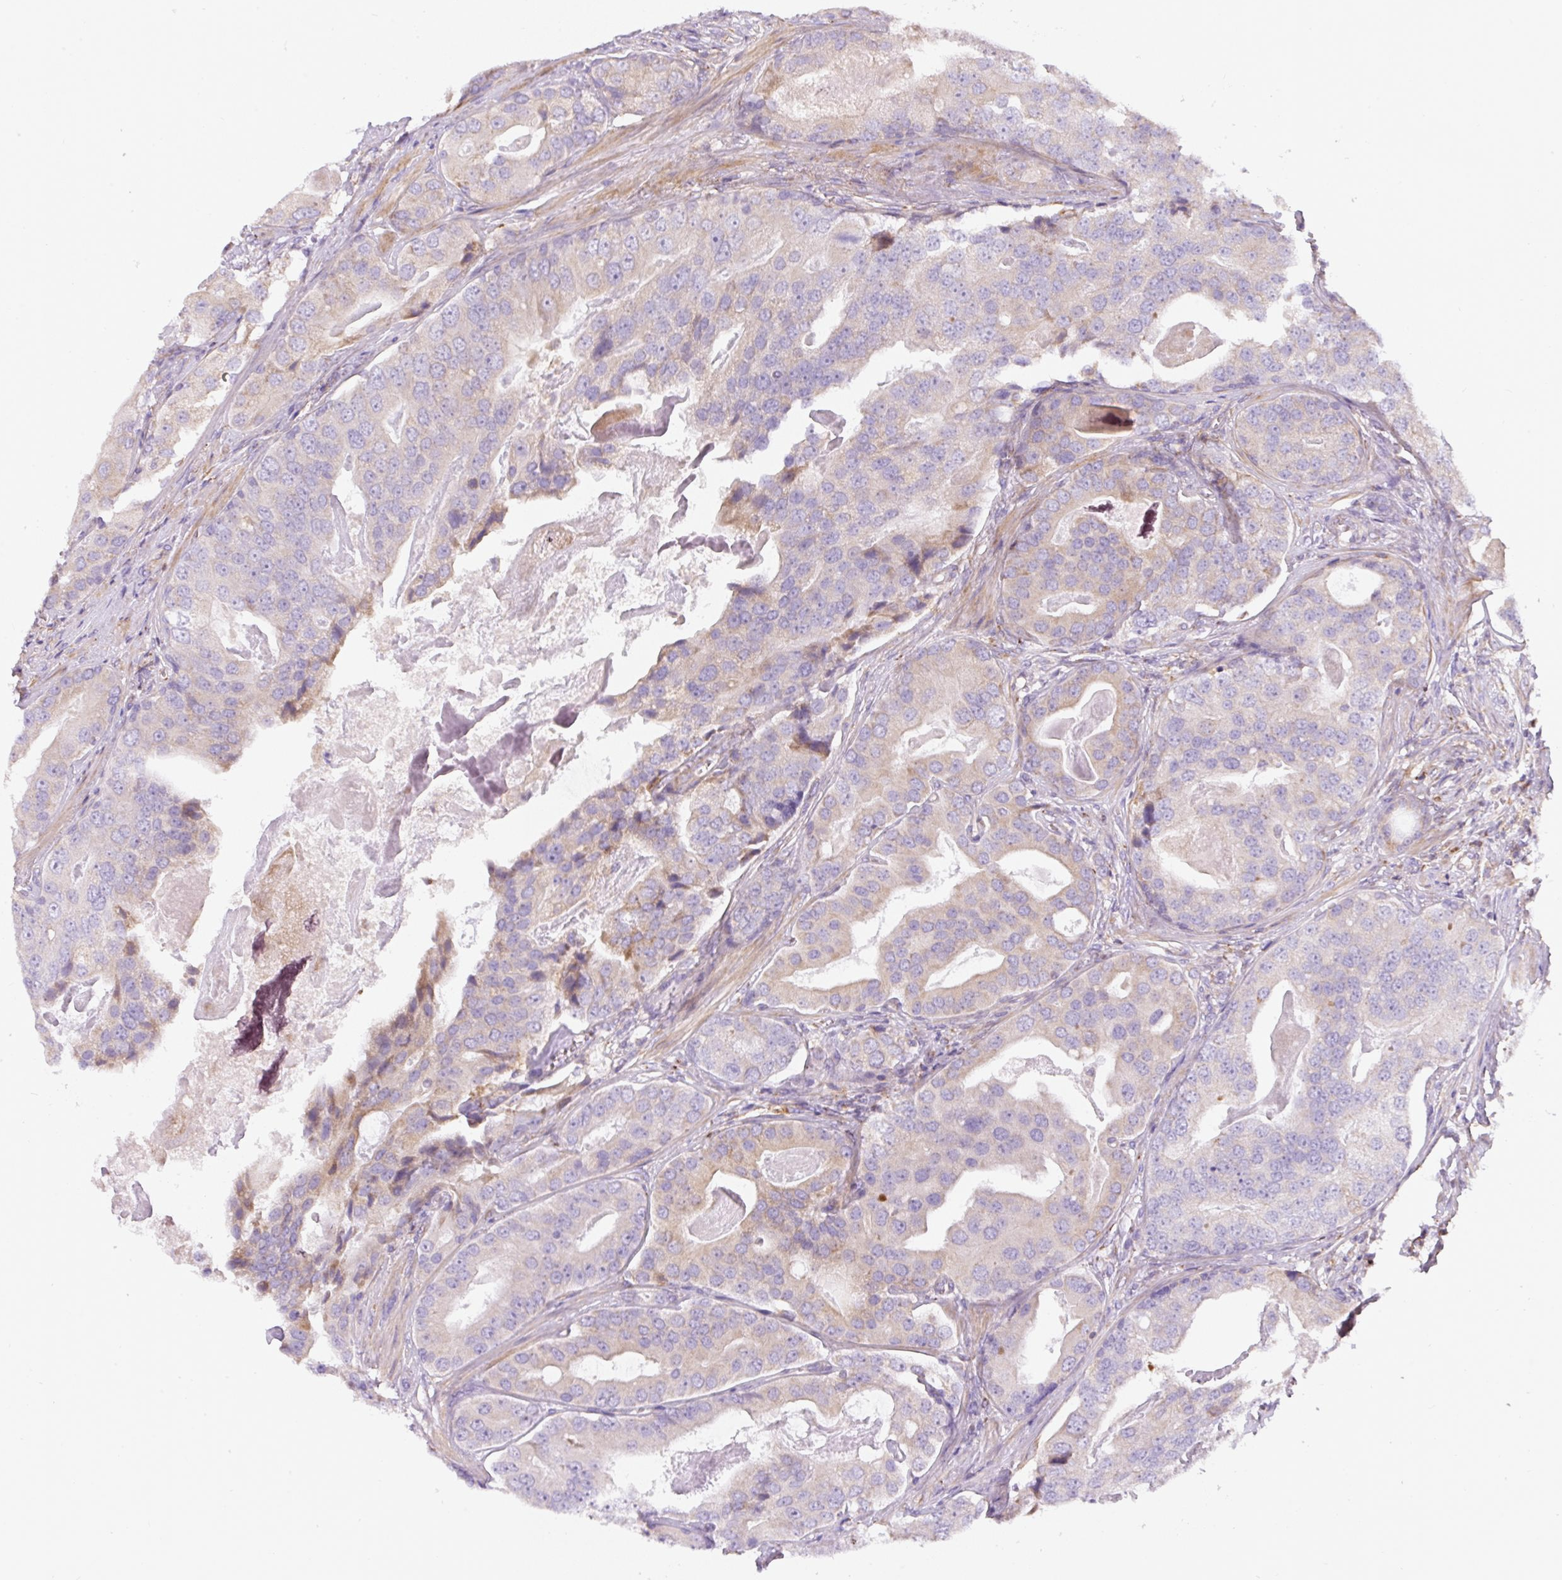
{"staining": {"intensity": "weak", "quantity": "<25%", "location": "cytoplasmic/membranous"}, "tissue": "prostate cancer", "cell_type": "Tumor cells", "image_type": "cancer", "snomed": [{"axis": "morphology", "description": "Adenocarcinoma, High grade"}, {"axis": "topography", "description": "Prostate"}], "caption": "Prostate cancer was stained to show a protein in brown. There is no significant expression in tumor cells.", "gene": "ERAP2", "patient": {"sex": "male", "age": 71}}